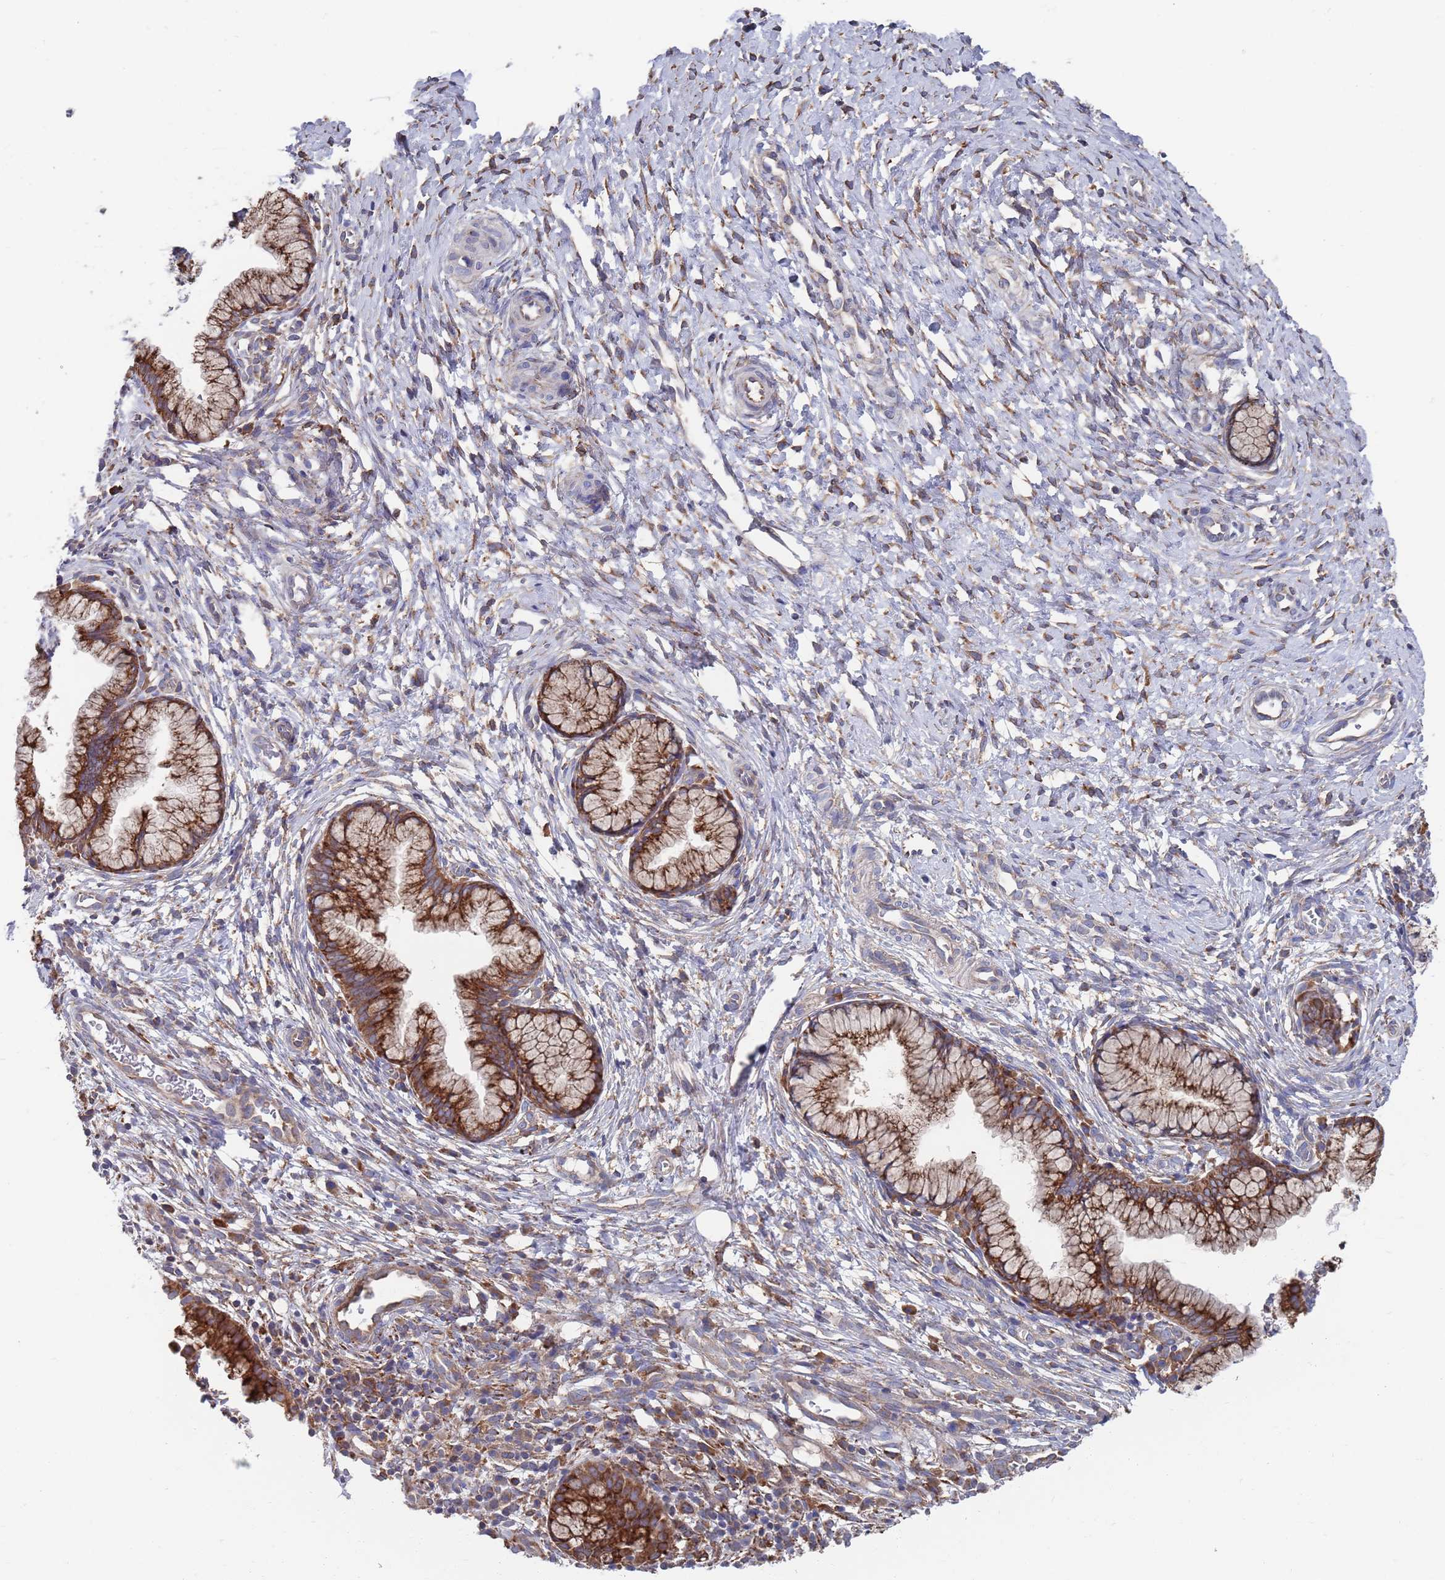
{"staining": {"intensity": "strong", "quantity": ">75%", "location": "cytoplasmic/membranous"}, "tissue": "cervix", "cell_type": "Glandular cells", "image_type": "normal", "snomed": [{"axis": "morphology", "description": "Normal tissue, NOS"}, {"axis": "topography", "description": "Cervix"}], "caption": "This image reveals immunohistochemistry (IHC) staining of benign cervix, with high strong cytoplasmic/membranous positivity in approximately >75% of glandular cells.", "gene": "GID8", "patient": {"sex": "female", "age": 36}}